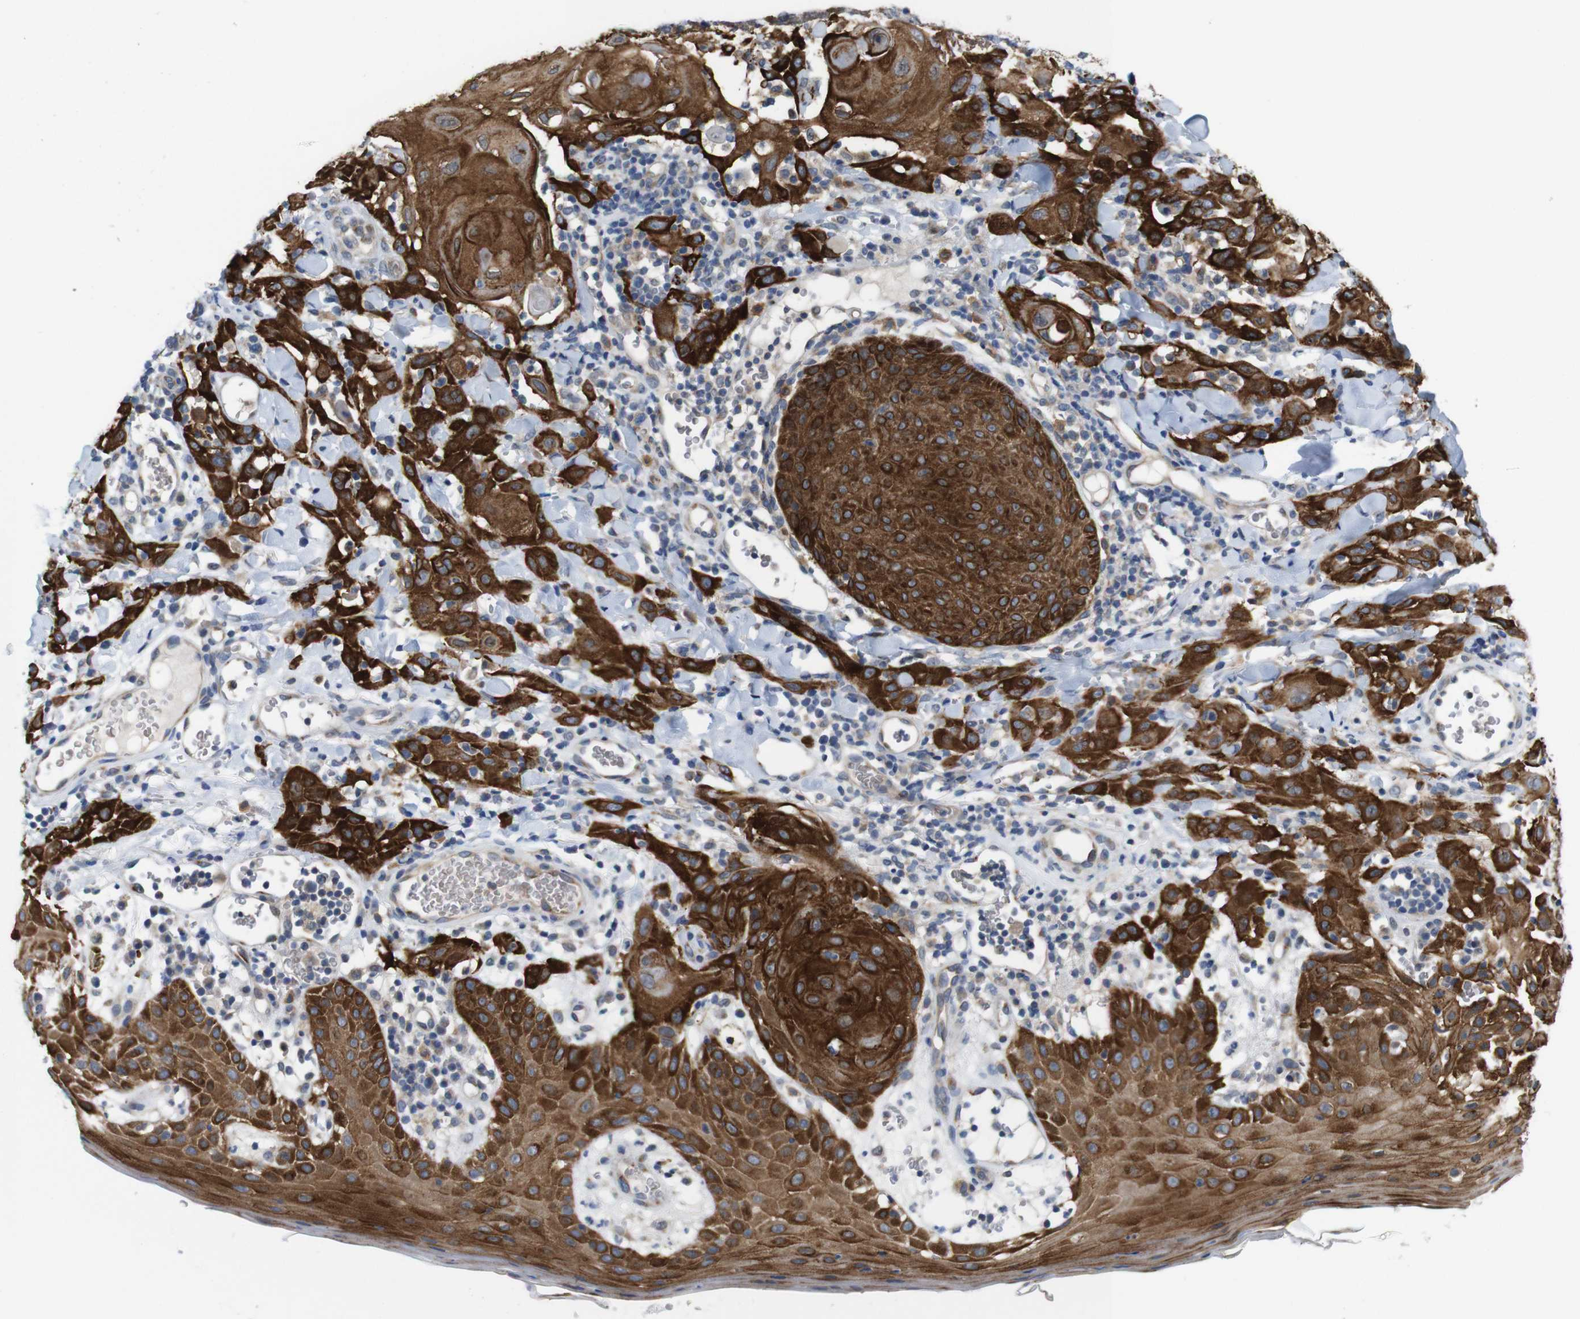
{"staining": {"intensity": "strong", "quantity": ">75%", "location": "cytoplasmic/membranous"}, "tissue": "skin cancer", "cell_type": "Tumor cells", "image_type": "cancer", "snomed": [{"axis": "morphology", "description": "Squamous cell carcinoma, NOS"}, {"axis": "topography", "description": "Skin"}], "caption": "Tumor cells demonstrate strong cytoplasmic/membranous positivity in approximately >75% of cells in skin cancer. Nuclei are stained in blue.", "gene": "EFCAB14", "patient": {"sex": "male", "age": 24}}